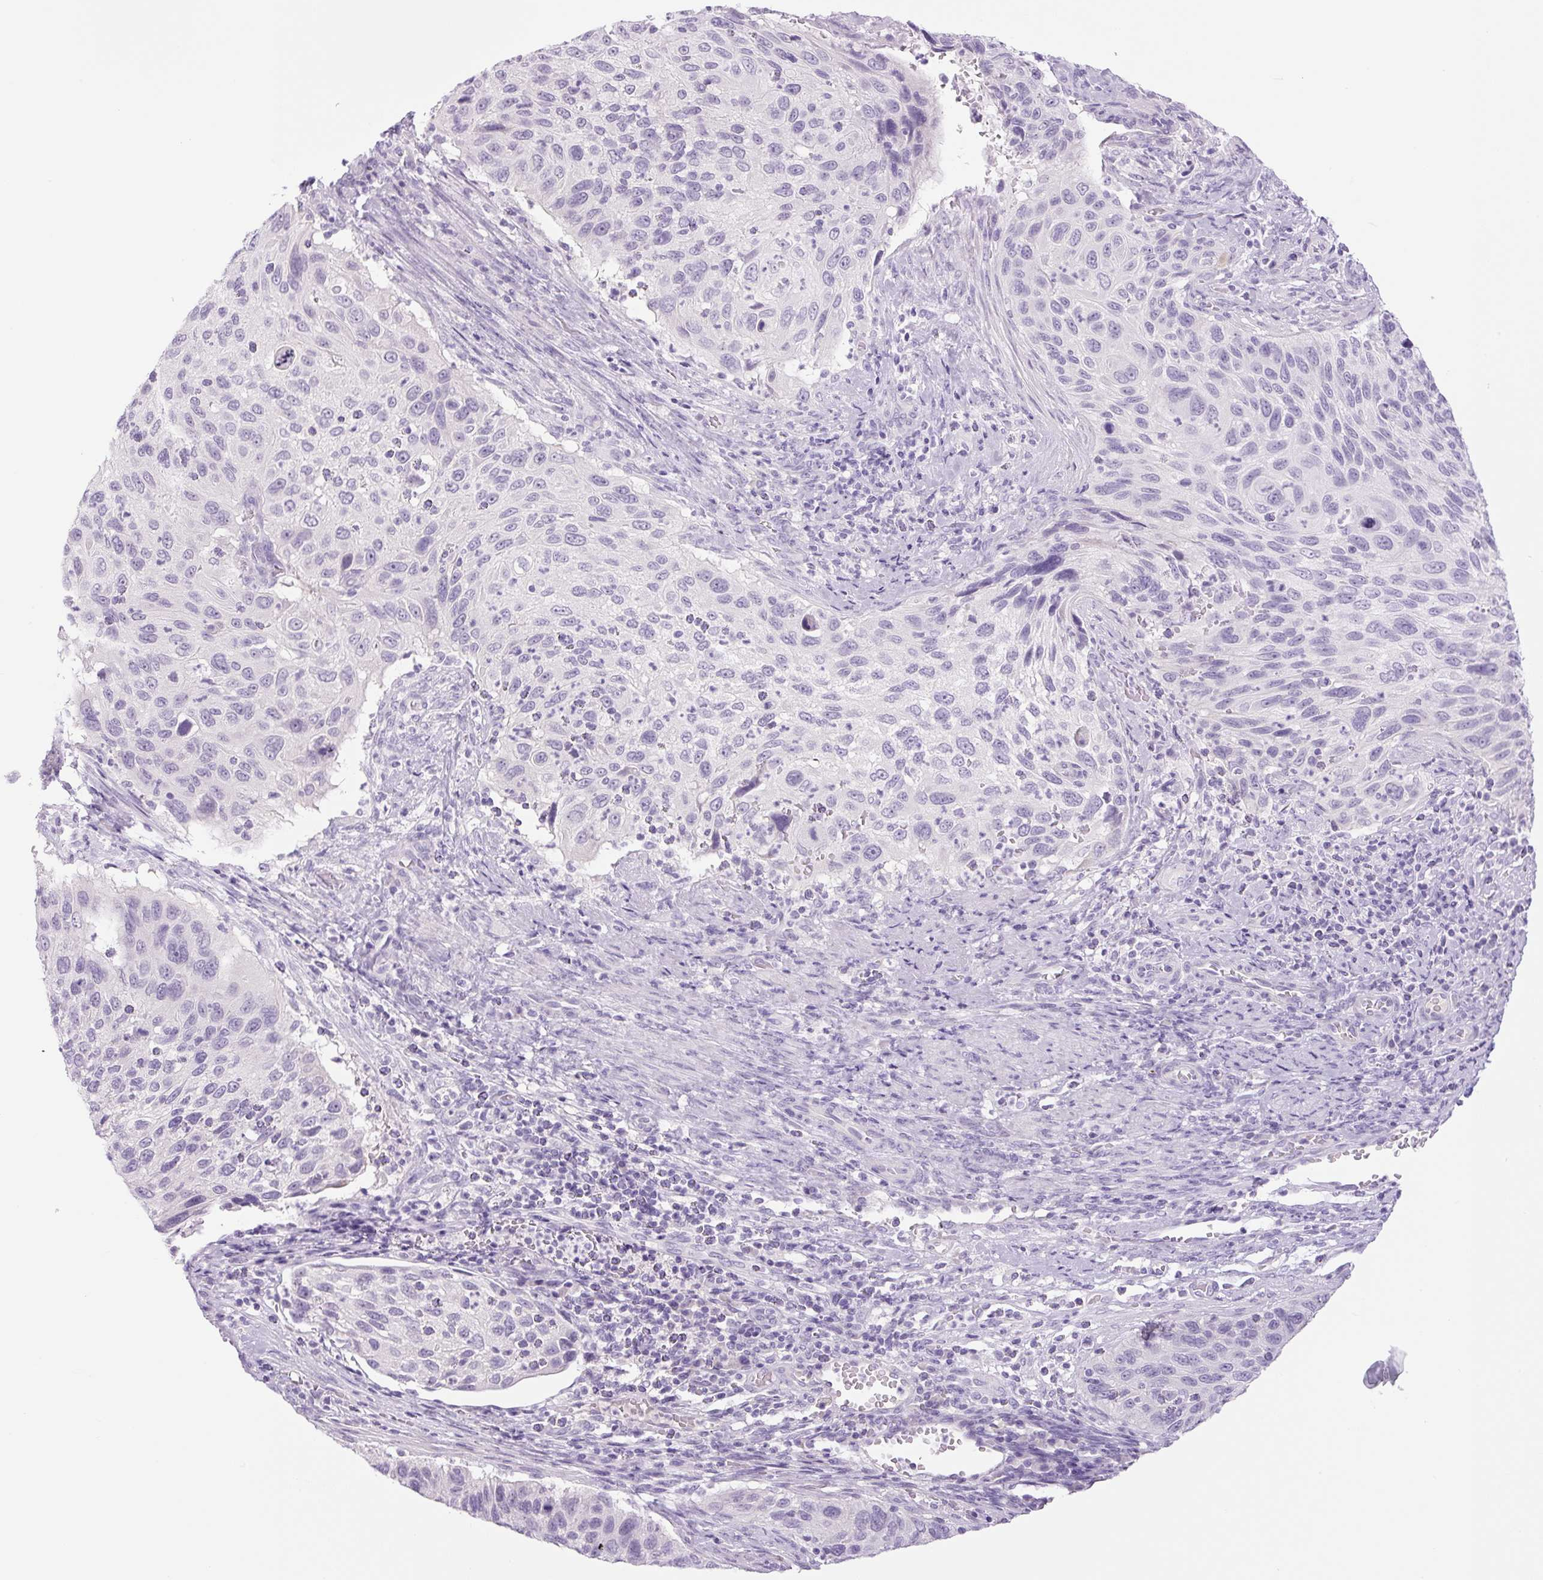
{"staining": {"intensity": "negative", "quantity": "none", "location": "none"}, "tissue": "cervical cancer", "cell_type": "Tumor cells", "image_type": "cancer", "snomed": [{"axis": "morphology", "description": "Squamous cell carcinoma, NOS"}, {"axis": "topography", "description": "Cervix"}], "caption": "Protein analysis of cervical cancer demonstrates no significant expression in tumor cells.", "gene": "COL9A2", "patient": {"sex": "female", "age": 70}}